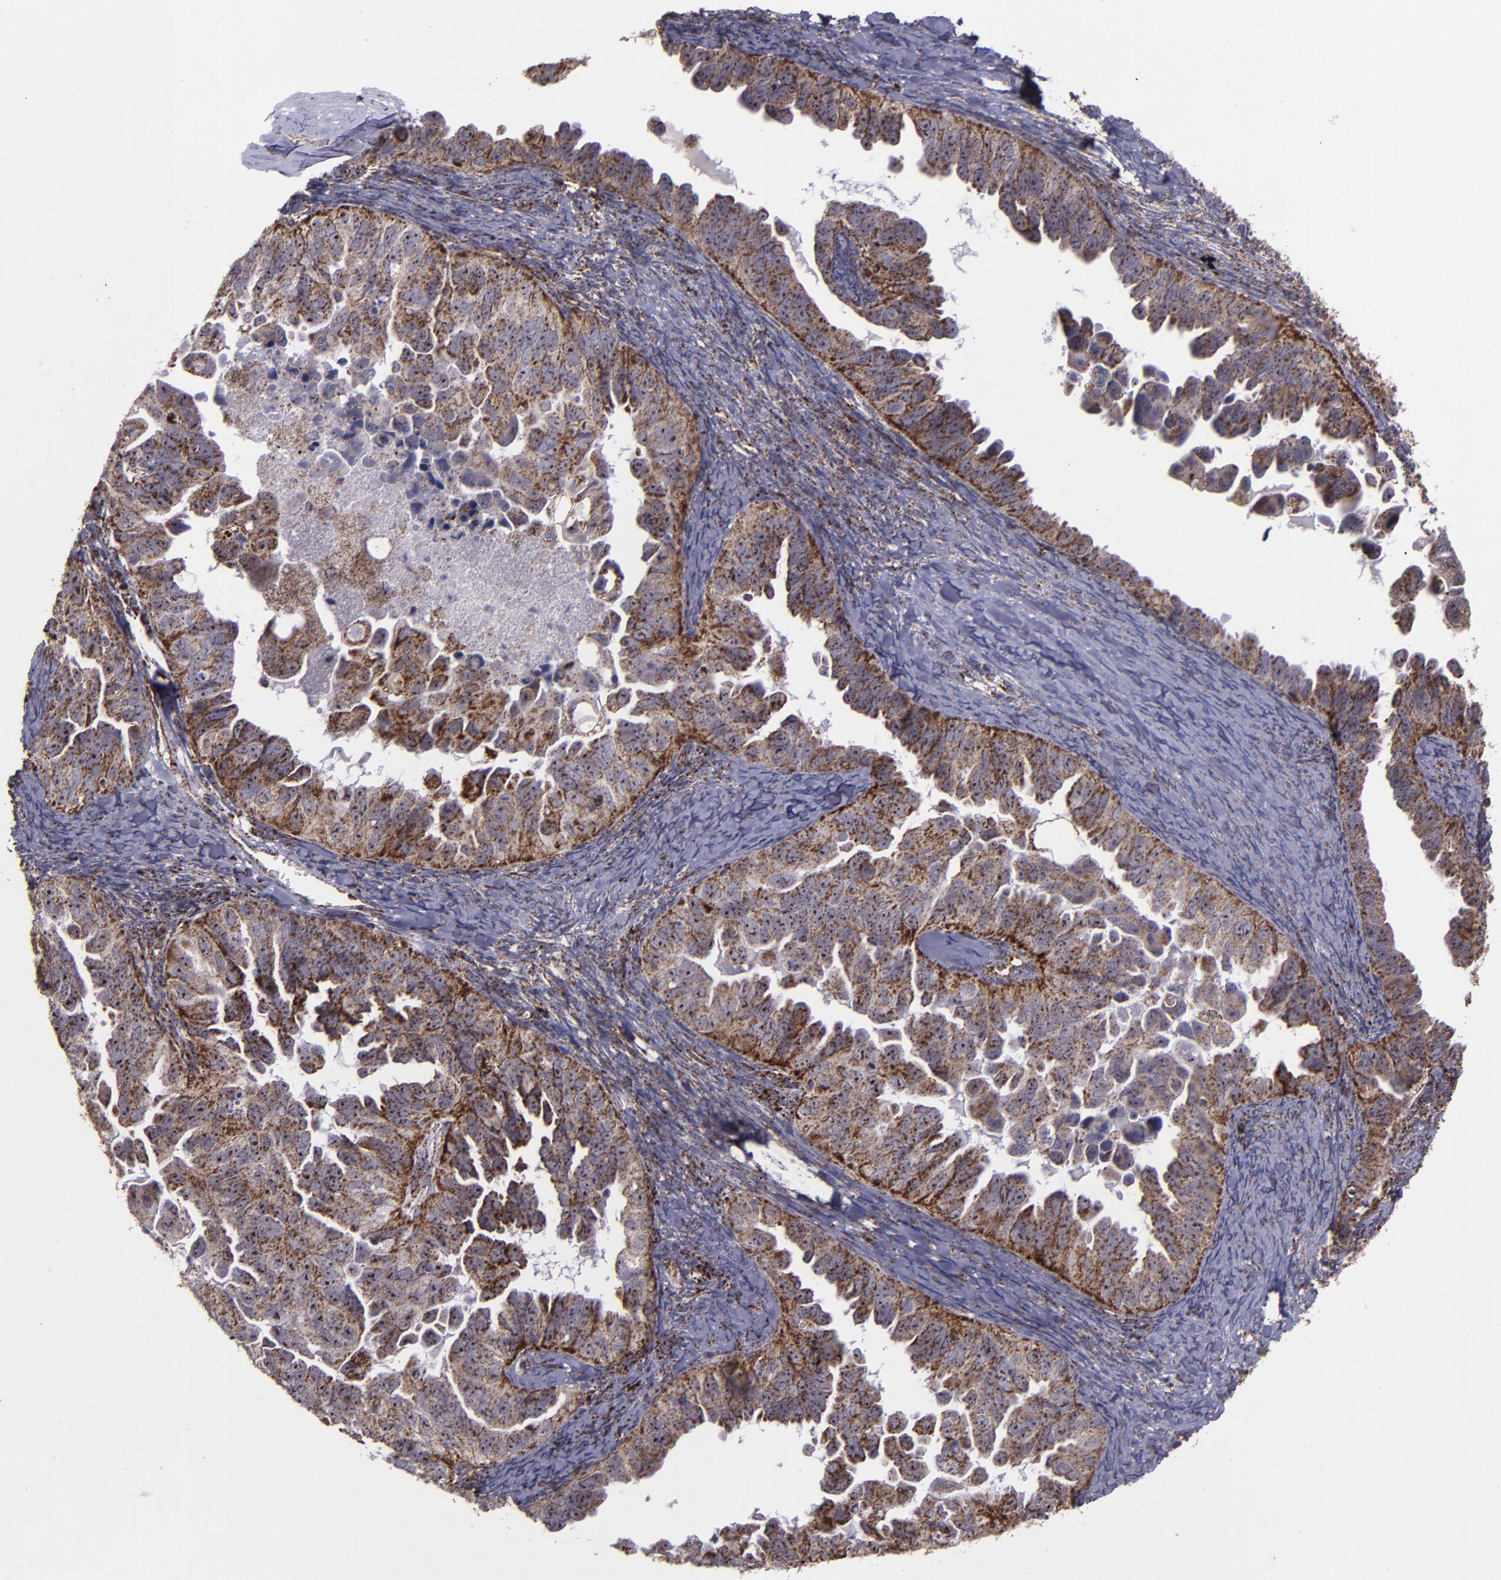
{"staining": {"intensity": "moderate", "quantity": ">75%", "location": "cytoplasmic/membranous,nuclear"}, "tissue": "ovarian cancer", "cell_type": "Tumor cells", "image_type": "cancer", "snomed": [{"axis": "morphology", "description": "Cystadenocarcinoma, serous, NOS"}, {"axis": "topography", "description": "Ovary"}], "caption": "Ovarian serous cystadenocarcinoma tissue shows moderate cytoplasmic/membranous and nuclear expression in approximately >75% of tumor cells, visualized by immunohistochemistry.", "gene": "LONP1", "patient": {"sex": "female", "age": 82}}